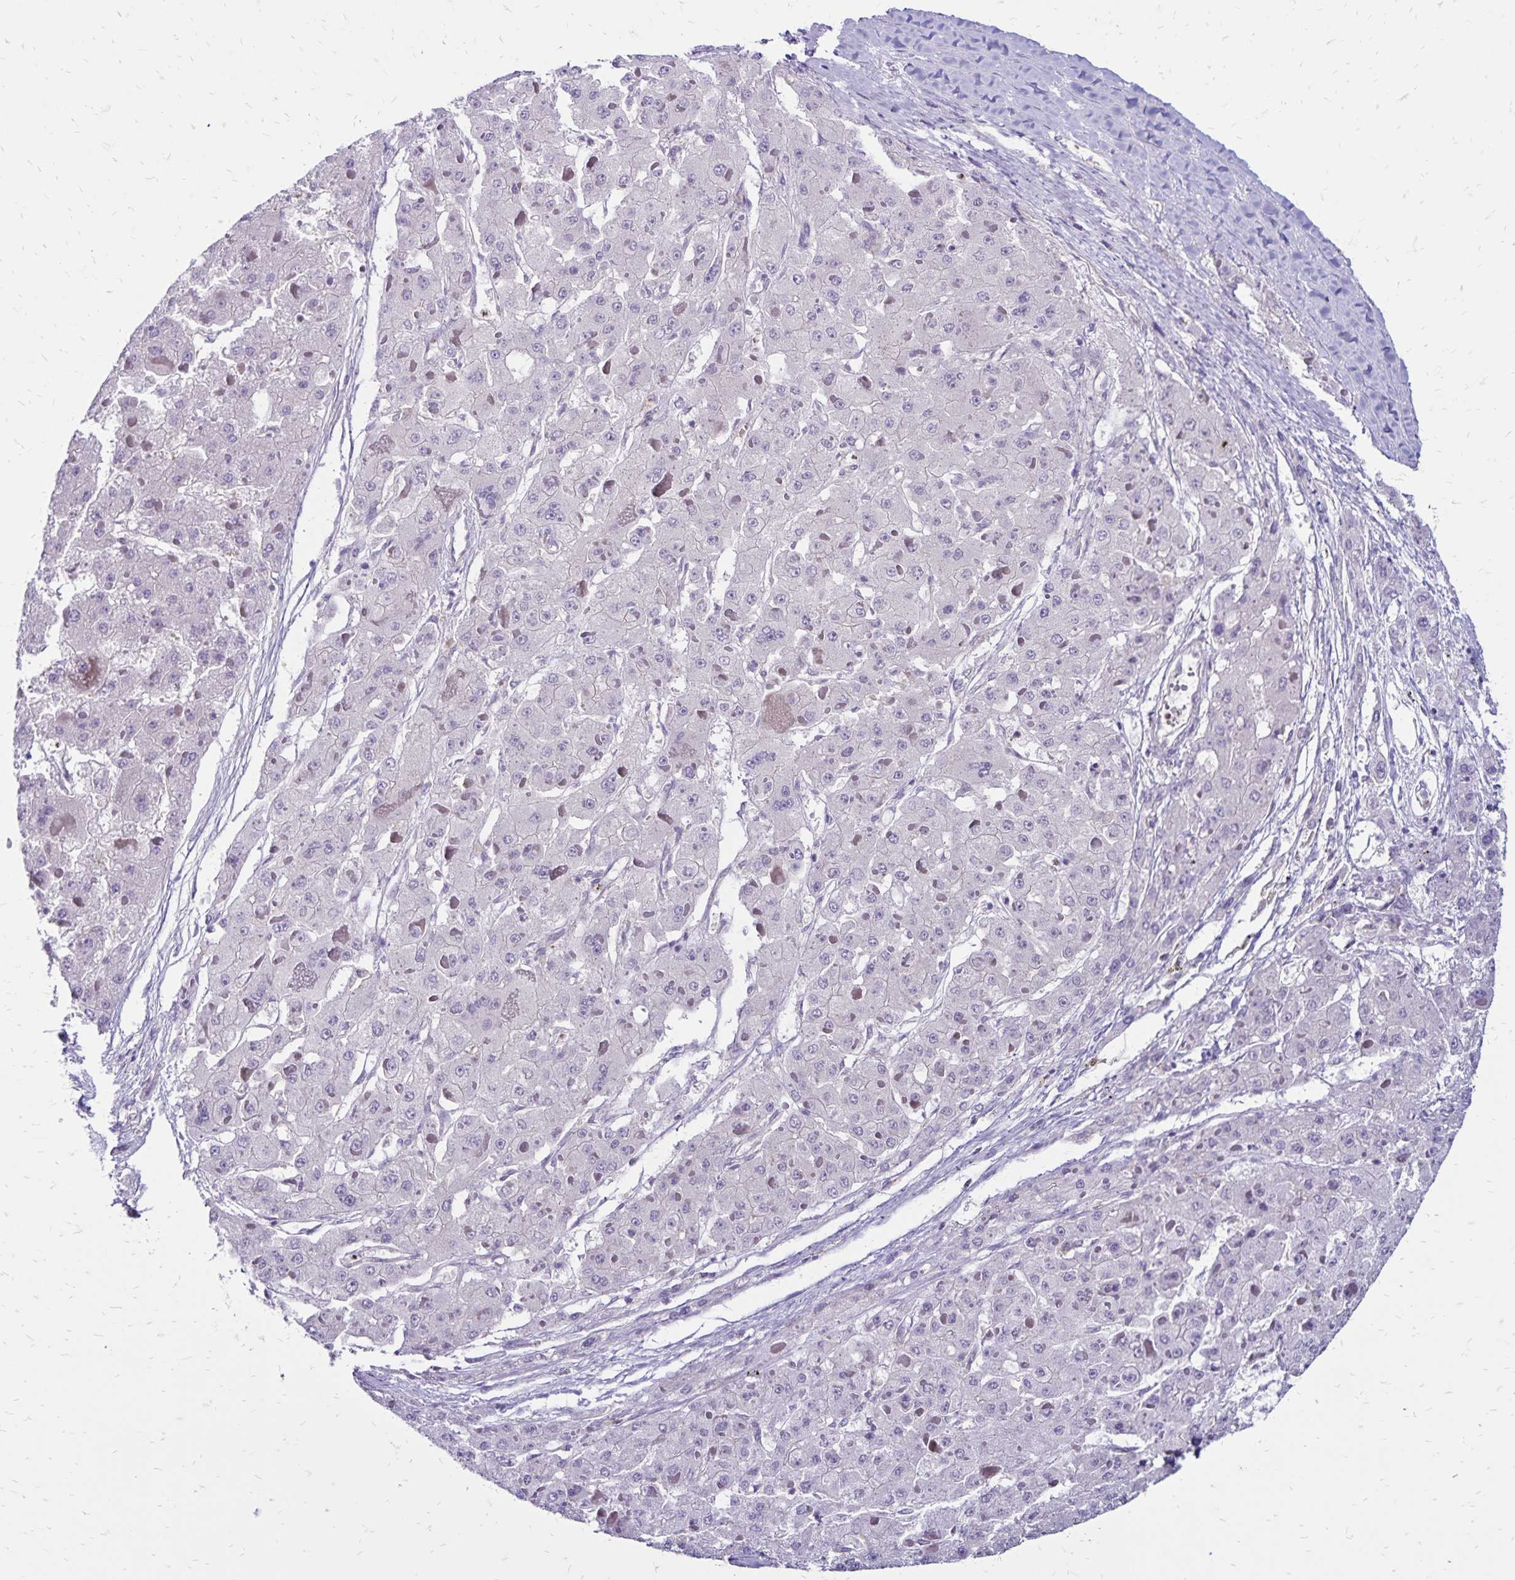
{"staining": {"intensity": "negative", "quantity": "none", "location": "none"}, "tissue": "liver cancer", "cell_type": "Tumor cells", "image_type": "cancer", "snomed": [{"axis": "morphology", "description": "Carcinoma, Hepatocellular, NOS"}, {"axis": "topography", "description": "Liver"}], "caption": "Tumor cells show no significant positivity in liver cancer (hepatocellular carcinoma).", "gene": "FSD1", "patient": {"sex": "female", "age": 73}}